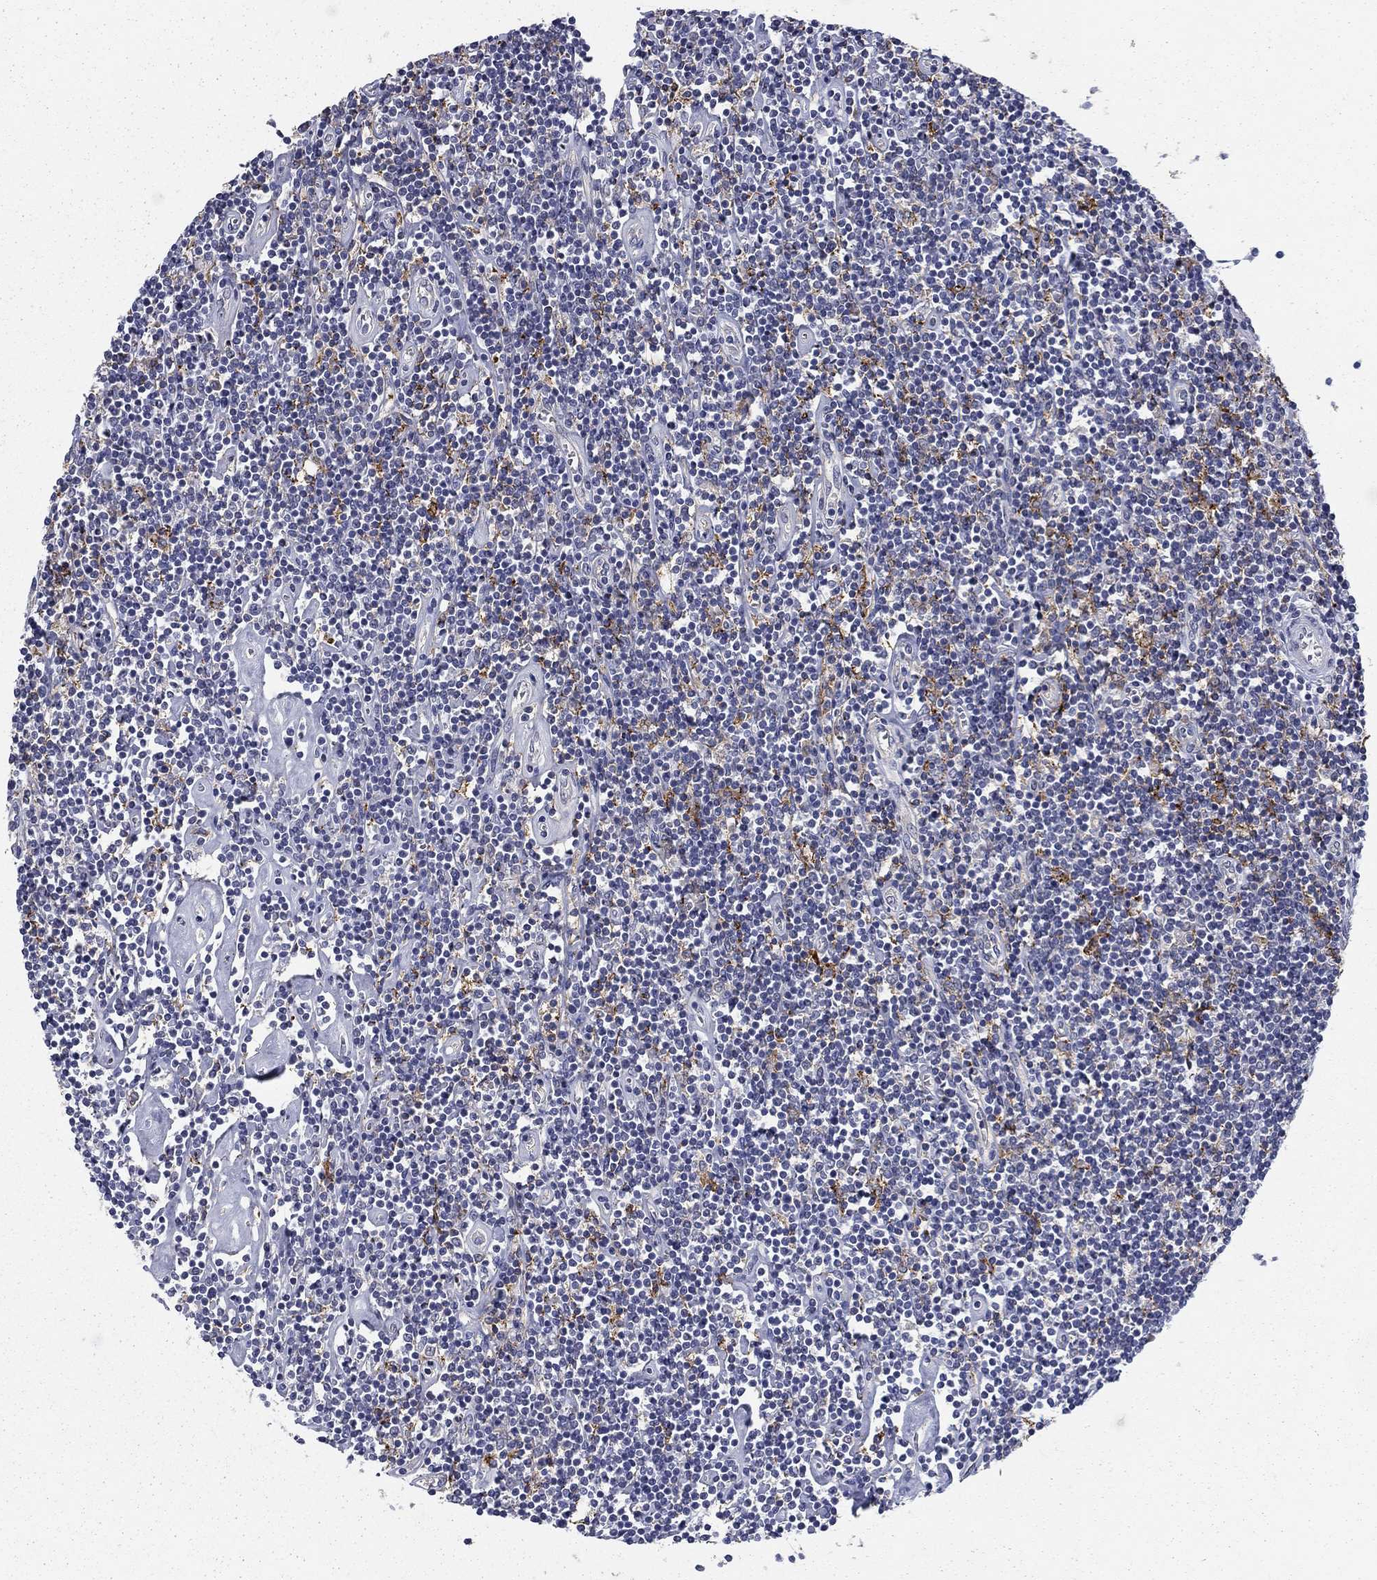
{"staining": {"intensity": "negative", "quantity": "none", "location": "none"}, "tissue": "lymphoma", "cell_type": "Tumor cells", "image_type": "cancer", "snomed": [{"axis": "morphology", "description": "Hodgkin's disease, NOS"}, {"axis": "topography", "description": "Lymph node"}], "caption": "DAB immunohistochemical staining of Hodgkin's disease displays no significant staining in tumor cells.", "gene": "CD274", "patient": {"sex": "male", "age": 40}}